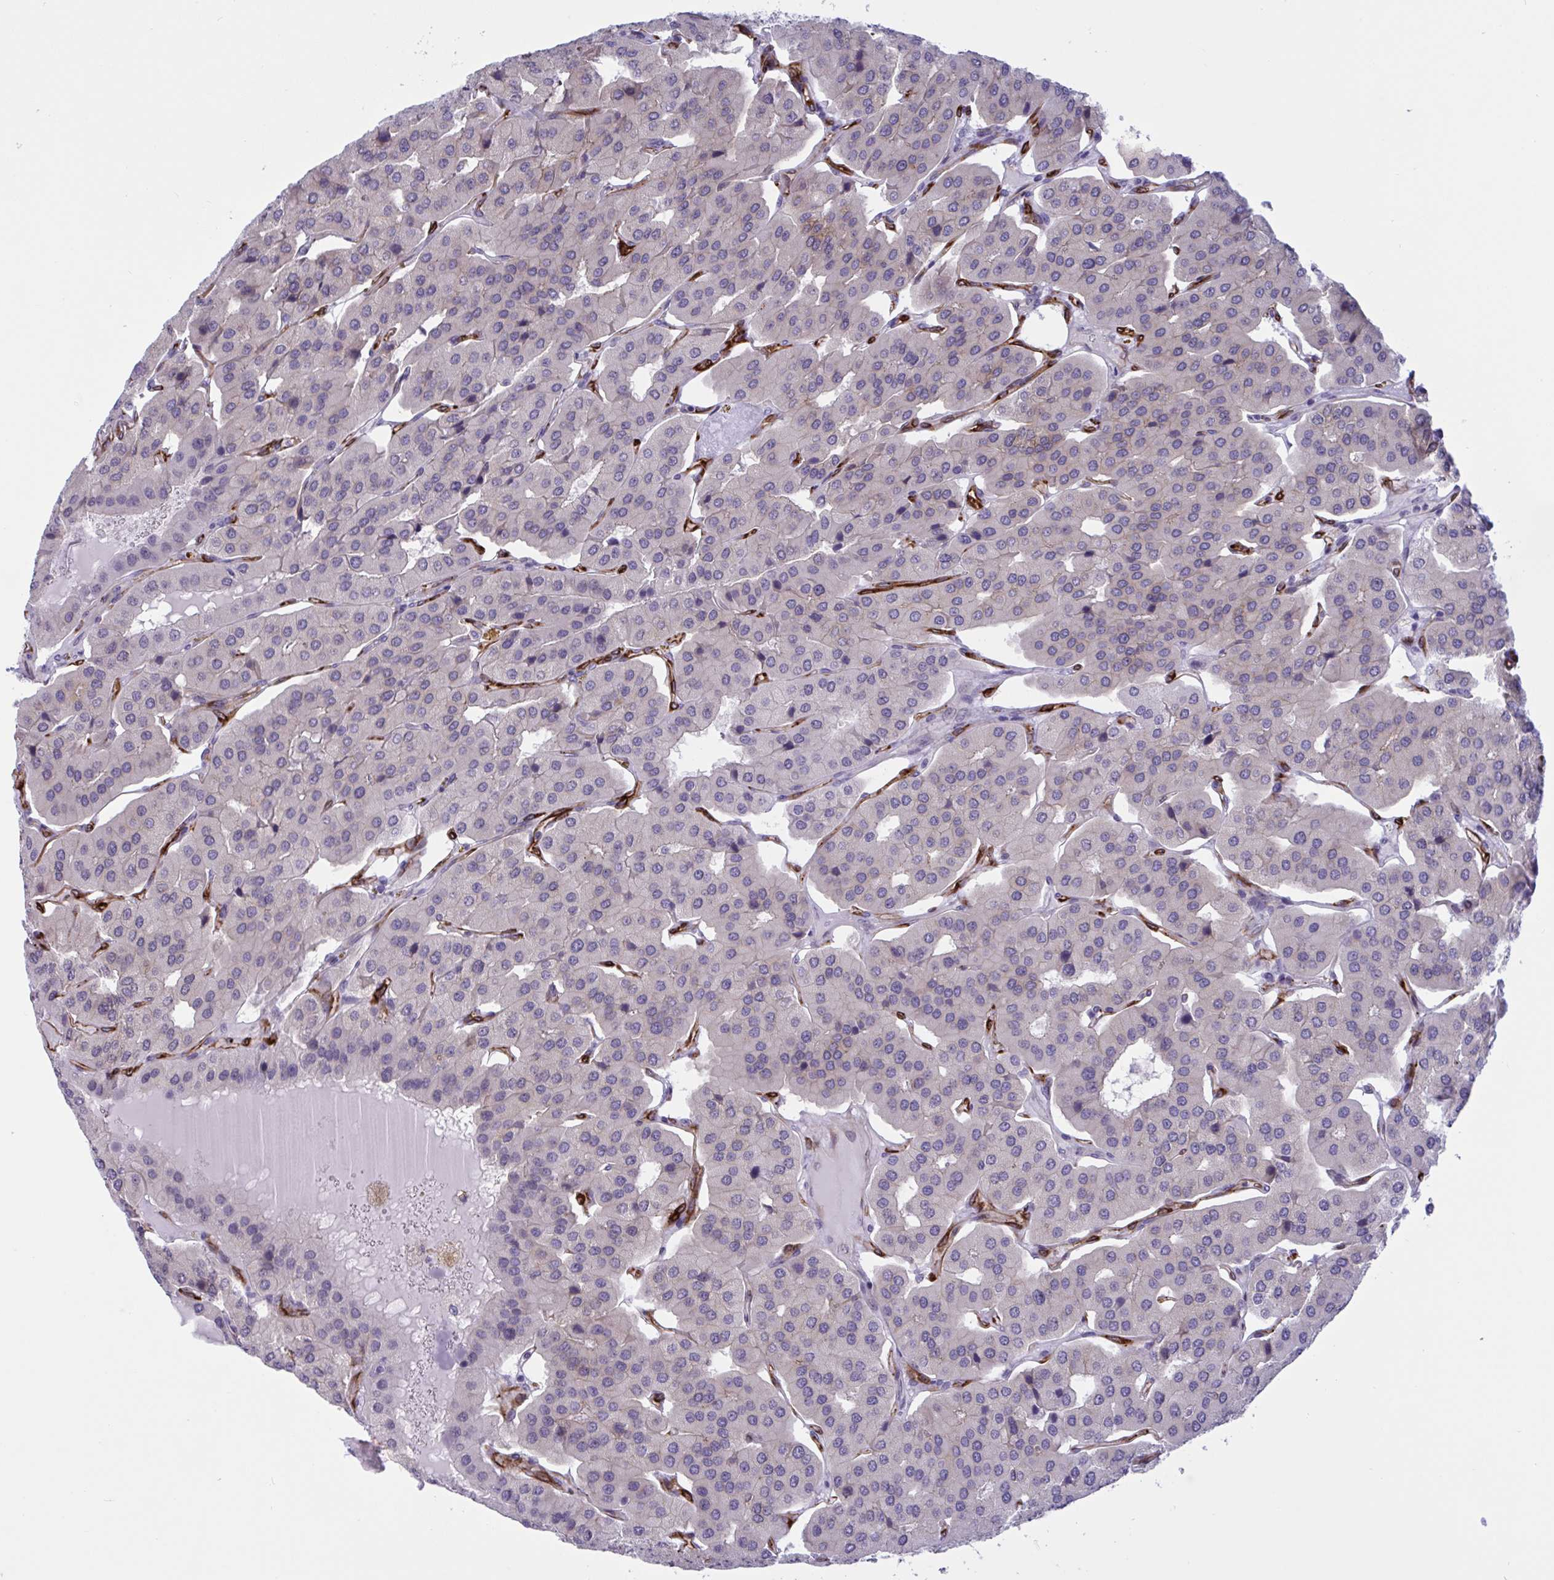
{"staining": {"intensity": "negative", "quantity": "none", "location": "none"}, "tissue": "parathyroid gland", "cell_type": "Glandular cells", "image_type": "normal", "snomed": [{"axis": "morphology", "description": "Normal tissue, NOS"}, {"axis": "morphology", "description": "Adenoma, NOS"}, {"axis": "topography", "description": "Parathyroid gland"}], "caption": "Immunohistochemistry micrograph of benign human parathyroid gland stained for a protein (brown), which demonstrates no positivity in glandular cells.", "gene": "EML1", "patient": {"sex": "female", "age": 86}}